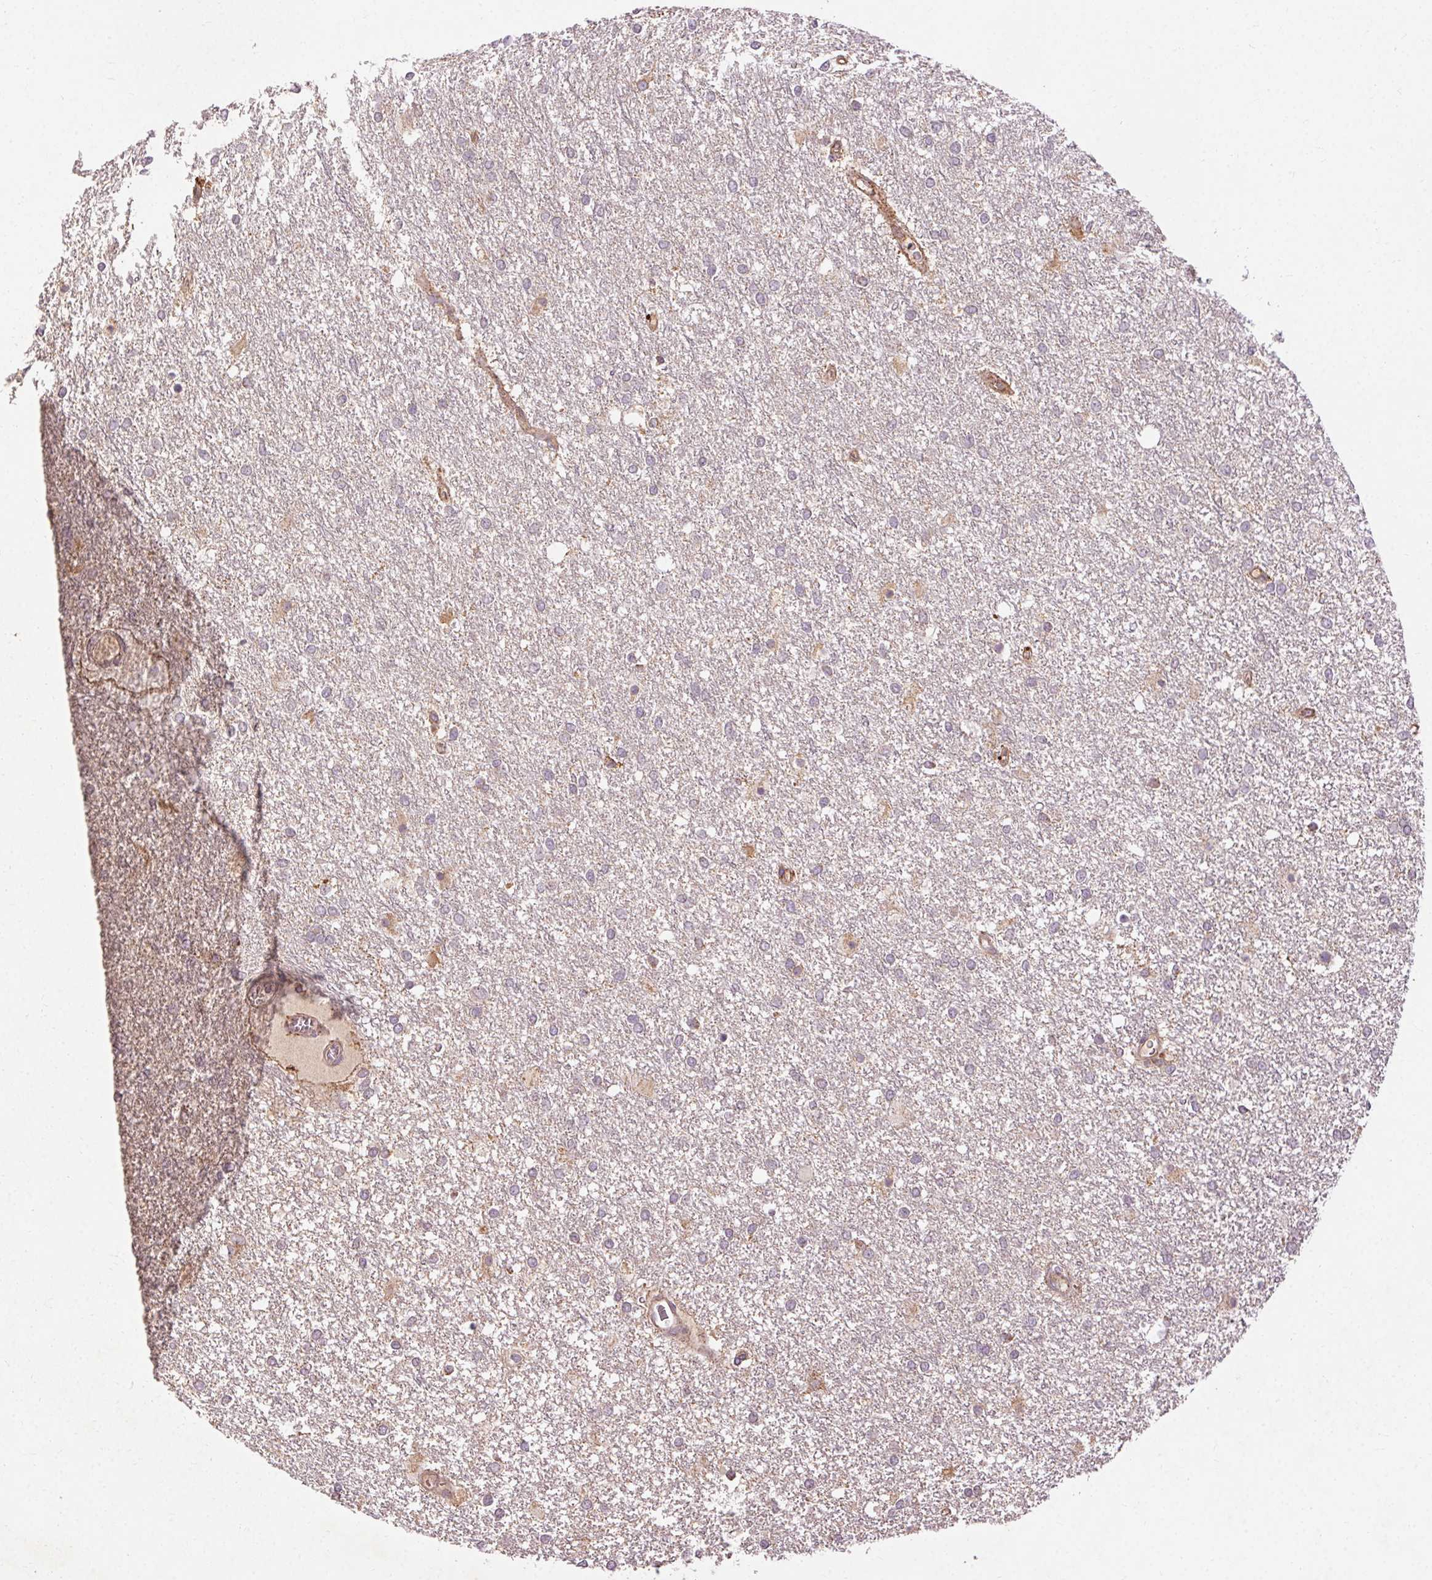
{"staining": {"intensity": "negative", "quantity": "none", "location": "none"}, "tissue": "glioma", "cell_type": "Tumor cells", "image_type": "cancer", "snomed": [{"axis": "morphology", "description": "Glioma, malignant, High grade"}, {"axis": "topography", "description": "Brain"}], "caption": "High-grade glioma (malignant) was stained to show a protein in brown. There is no significant expression in tumor cells.", "gene": "REP15", "patient": {"sex": "female", "age": 61}}